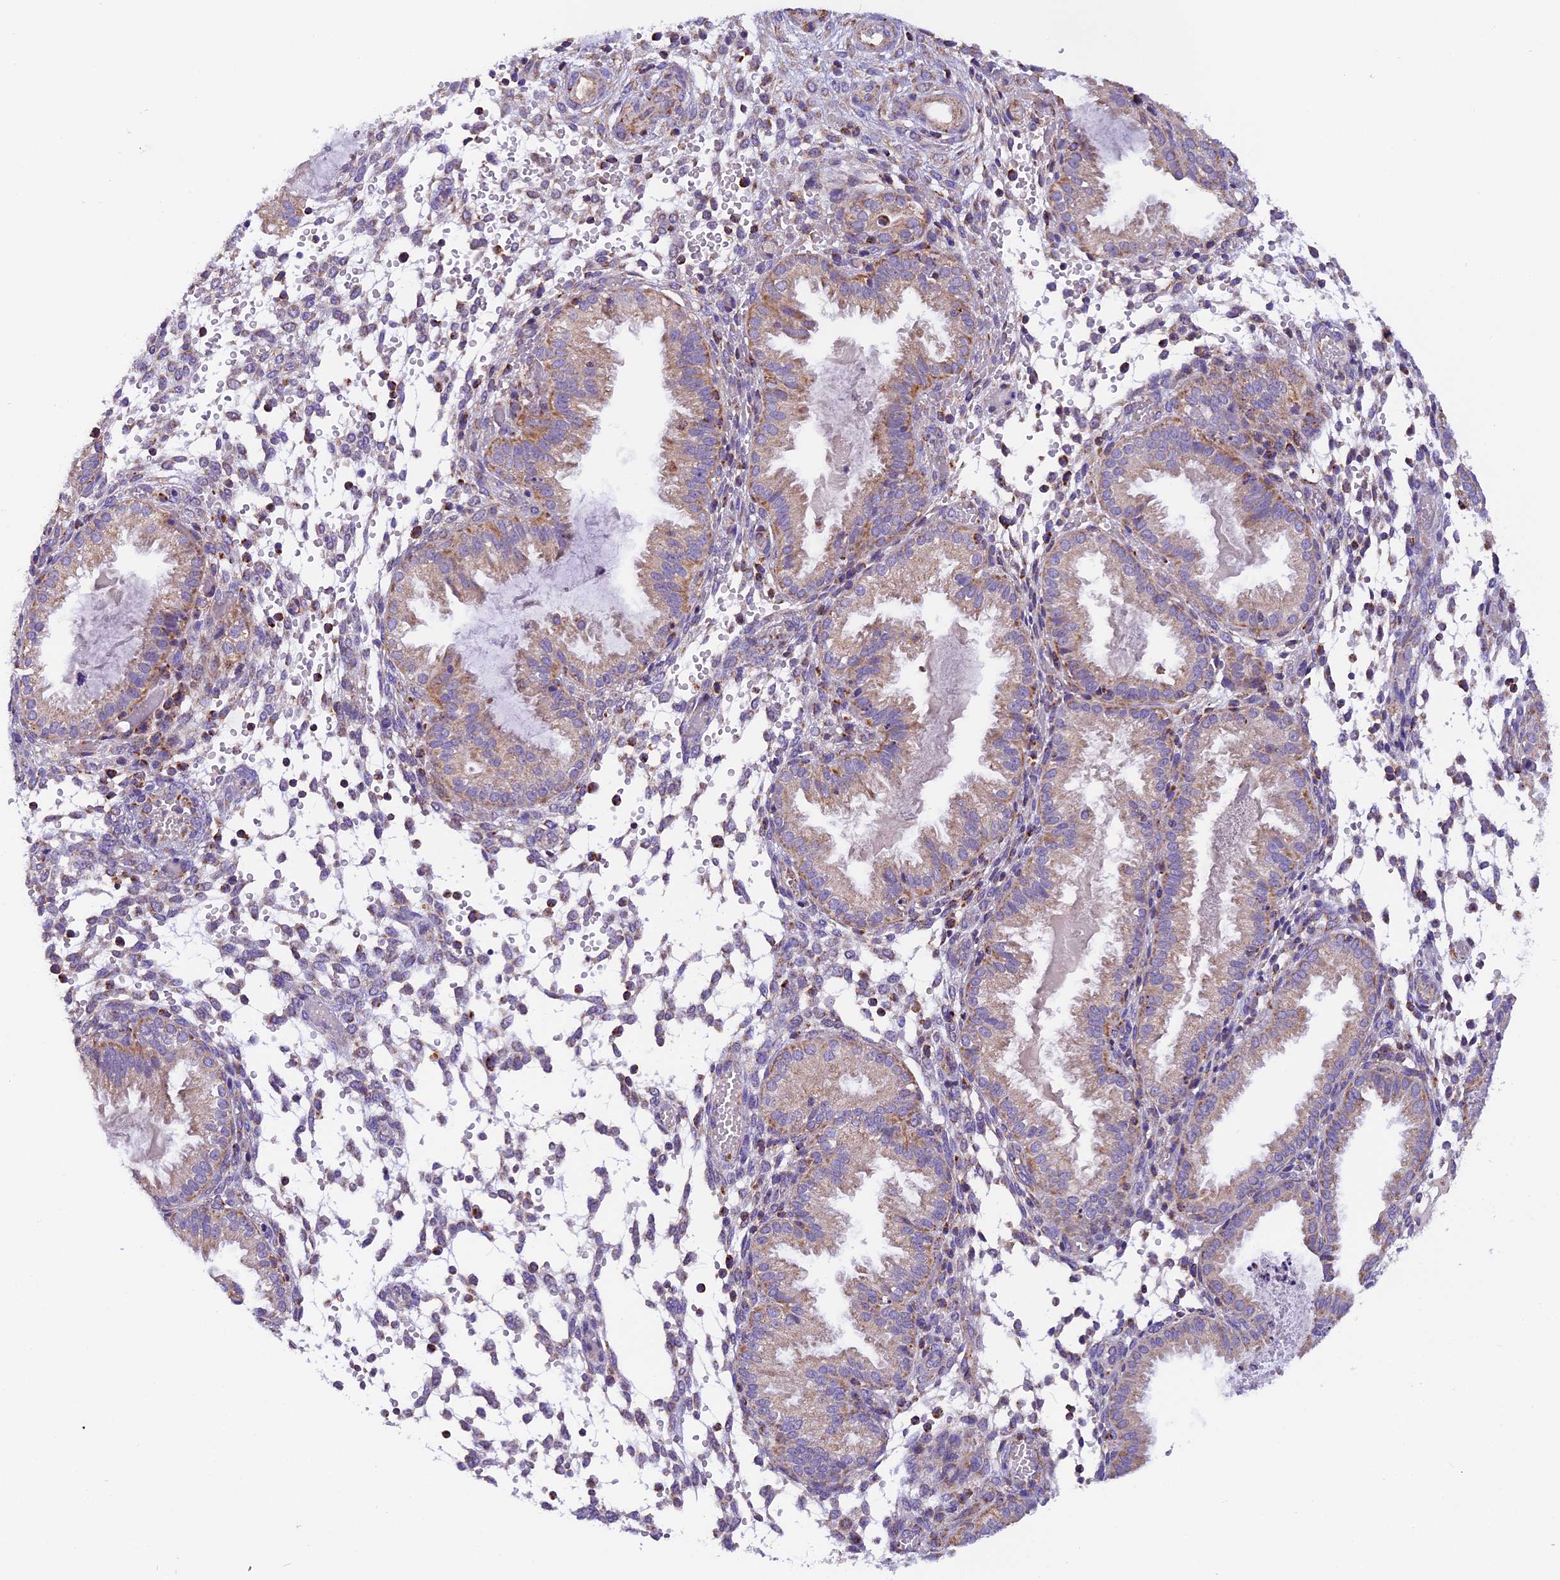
{"staining": {"intensity": "moderate", "quantity": "<25%", "location": "cytoplasmic/membranous"}, "tissue": "endometrium", "cell_type": "Cells in endometrial stroma", "image_type": "normal", "snomed": [{"axis": "morphology", "description": "Normal tissue, NOS"}, {"axis": "topography", "description": "Endometrium"}], "caption": "Immunohistochemical staining of benign endometrium demonstrates moderate cytoplasmic/membranous protein expression in about <25% of cells in endometrial stroma.", "gene": "MGME1", "patient": {"sex": "female", "age": 33}}